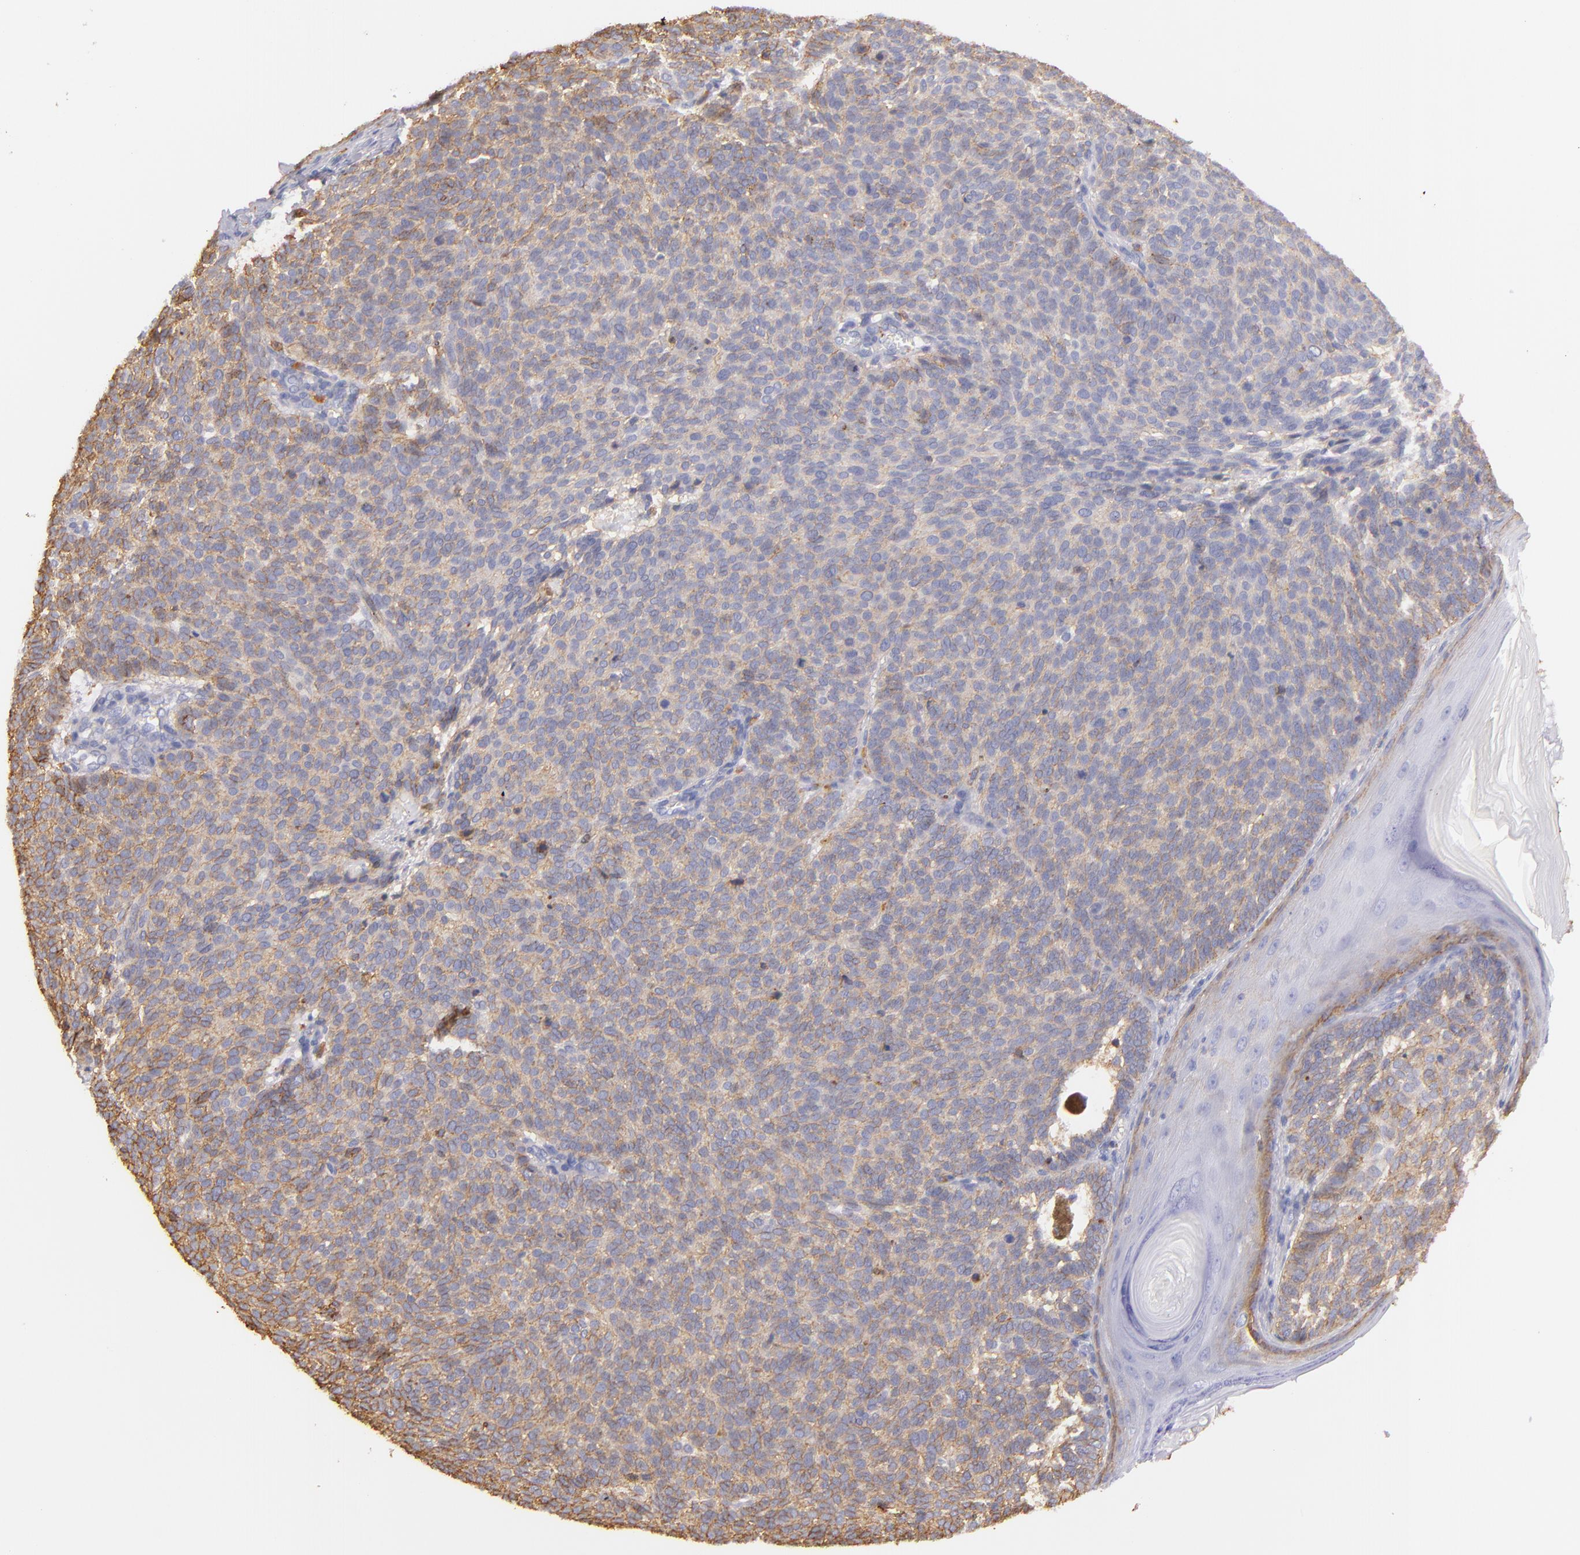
{"staining": {"intensity": "moderate", "quantity": "25%-75%", "location": "cytoplasmic/membranous"}, "tissue": "skin cancer", "cell_type": "Tumor cells", "image_type": "cancer", "snomed": [{"axis": "morphology", "description": "Basal cell carcinoma"}, {"axis": "topography", "description": "Skin"}], "caption": "Immunohistochemical staining of skin cancer (basal cell carcinoma) displays moderate cytoplasmic/membranous protein staining in approximately 25%-75% of tumor cells.", "gene": "CD151", "patient": {"sex": "male", "age": 63}}